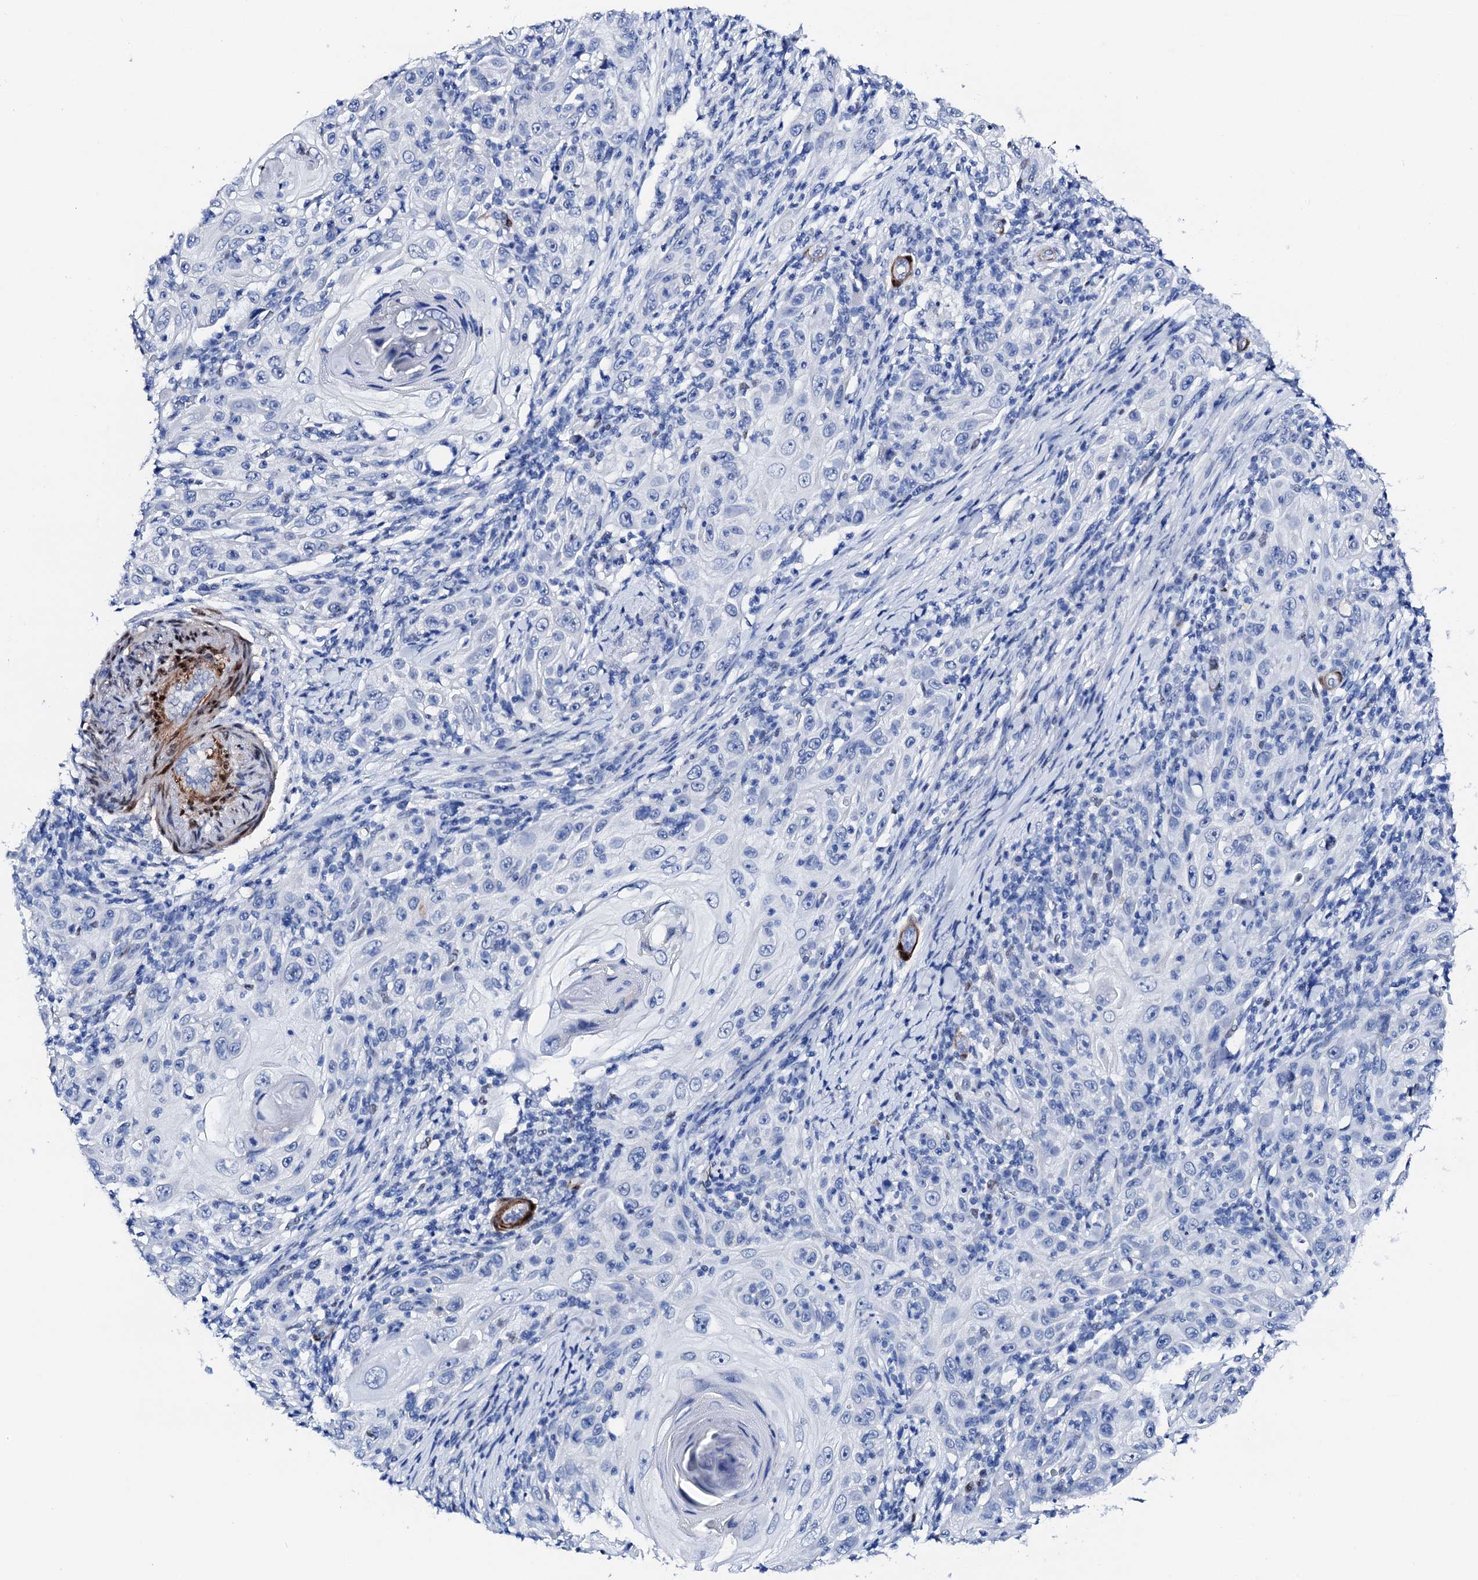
{"staining": {"intensity": "negative", "quantity": "none", "location": "none"}, "tissue": "skin cancer", "cell_type": "Tumor cells", "image_type": "cancer", "snomed": [{"axis": "morphology", "description": "Squamous cell carcinoma, NOS"}, {"axis": "topography", "description": "Skin"}], "caption": "The micrograph exhibits no significant staining in tumor cells of squamous cell carcinoma (skin). Nuclei are stained in blue.", "gene": "NRIP2", "patient": {"sex": "female", "age": 88}}